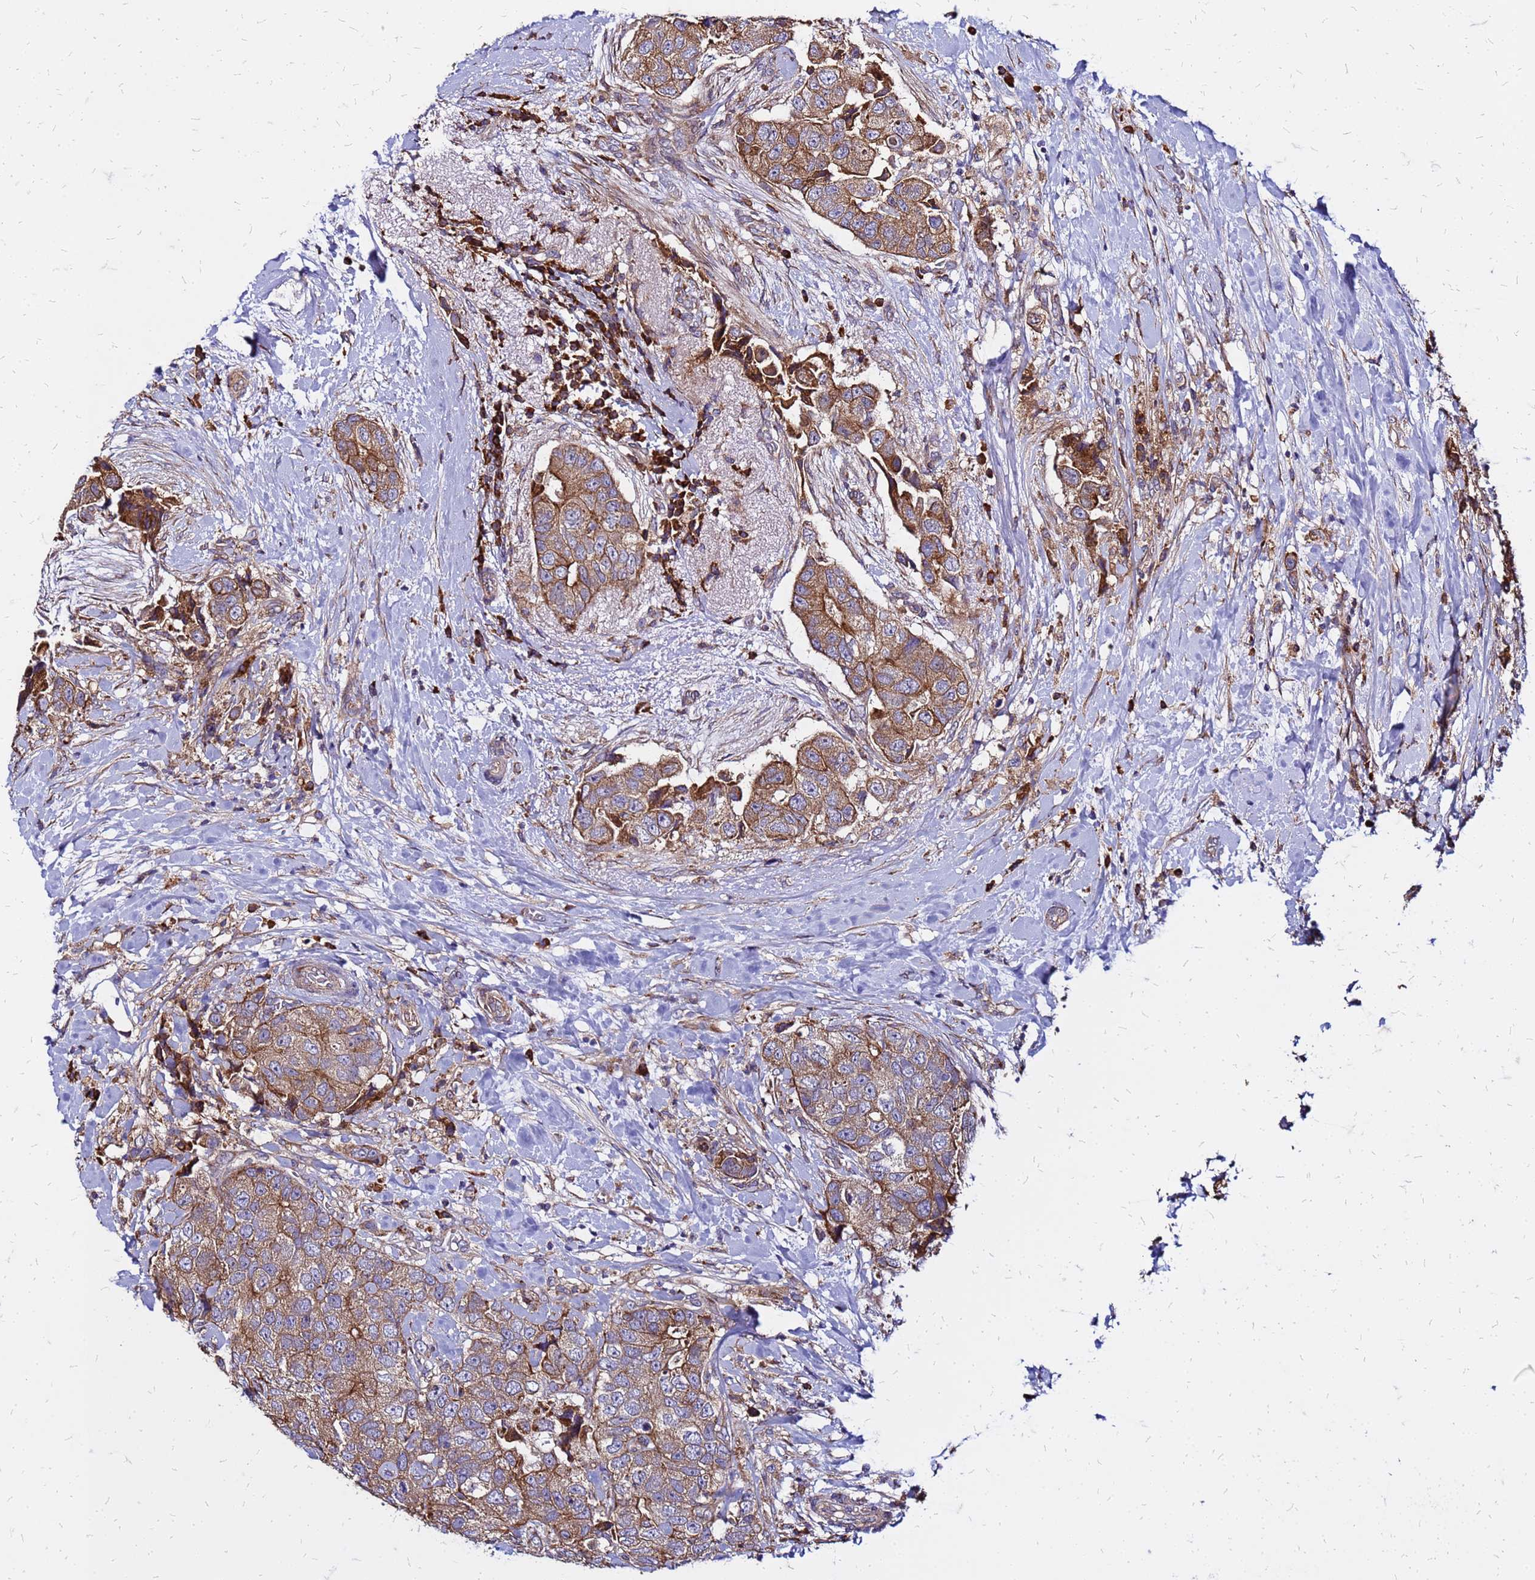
{"staining": {"intensity": "moderate", "quantity": ">75%", "location": "cytoplasmic/membranous"}, "tissue": "breast cancer", "cell_type": "Tumor cells", "image_type": "cancer", "snomed": [{"axis": "morphology", "description": "Normal tissue, NOS"}, {"axis": "morphology", "description": "Duct carcinoma"}, {"axis": "topography", "description": "Breast"}], "caption": "IHC photomicrograph of neoplastic tissue: human breast cancer (infiltrating ductal carcinoma) stained using immunohistochemistry (IHC) exhibits medium levels of moderate protein expression localized specifically in the cytoplasmic/membranous of tumor cells, appearing as a cytoplasmic/membranous brown color.", "gene": "VMO1", "patient": {"sex": "female", "age": 62}}